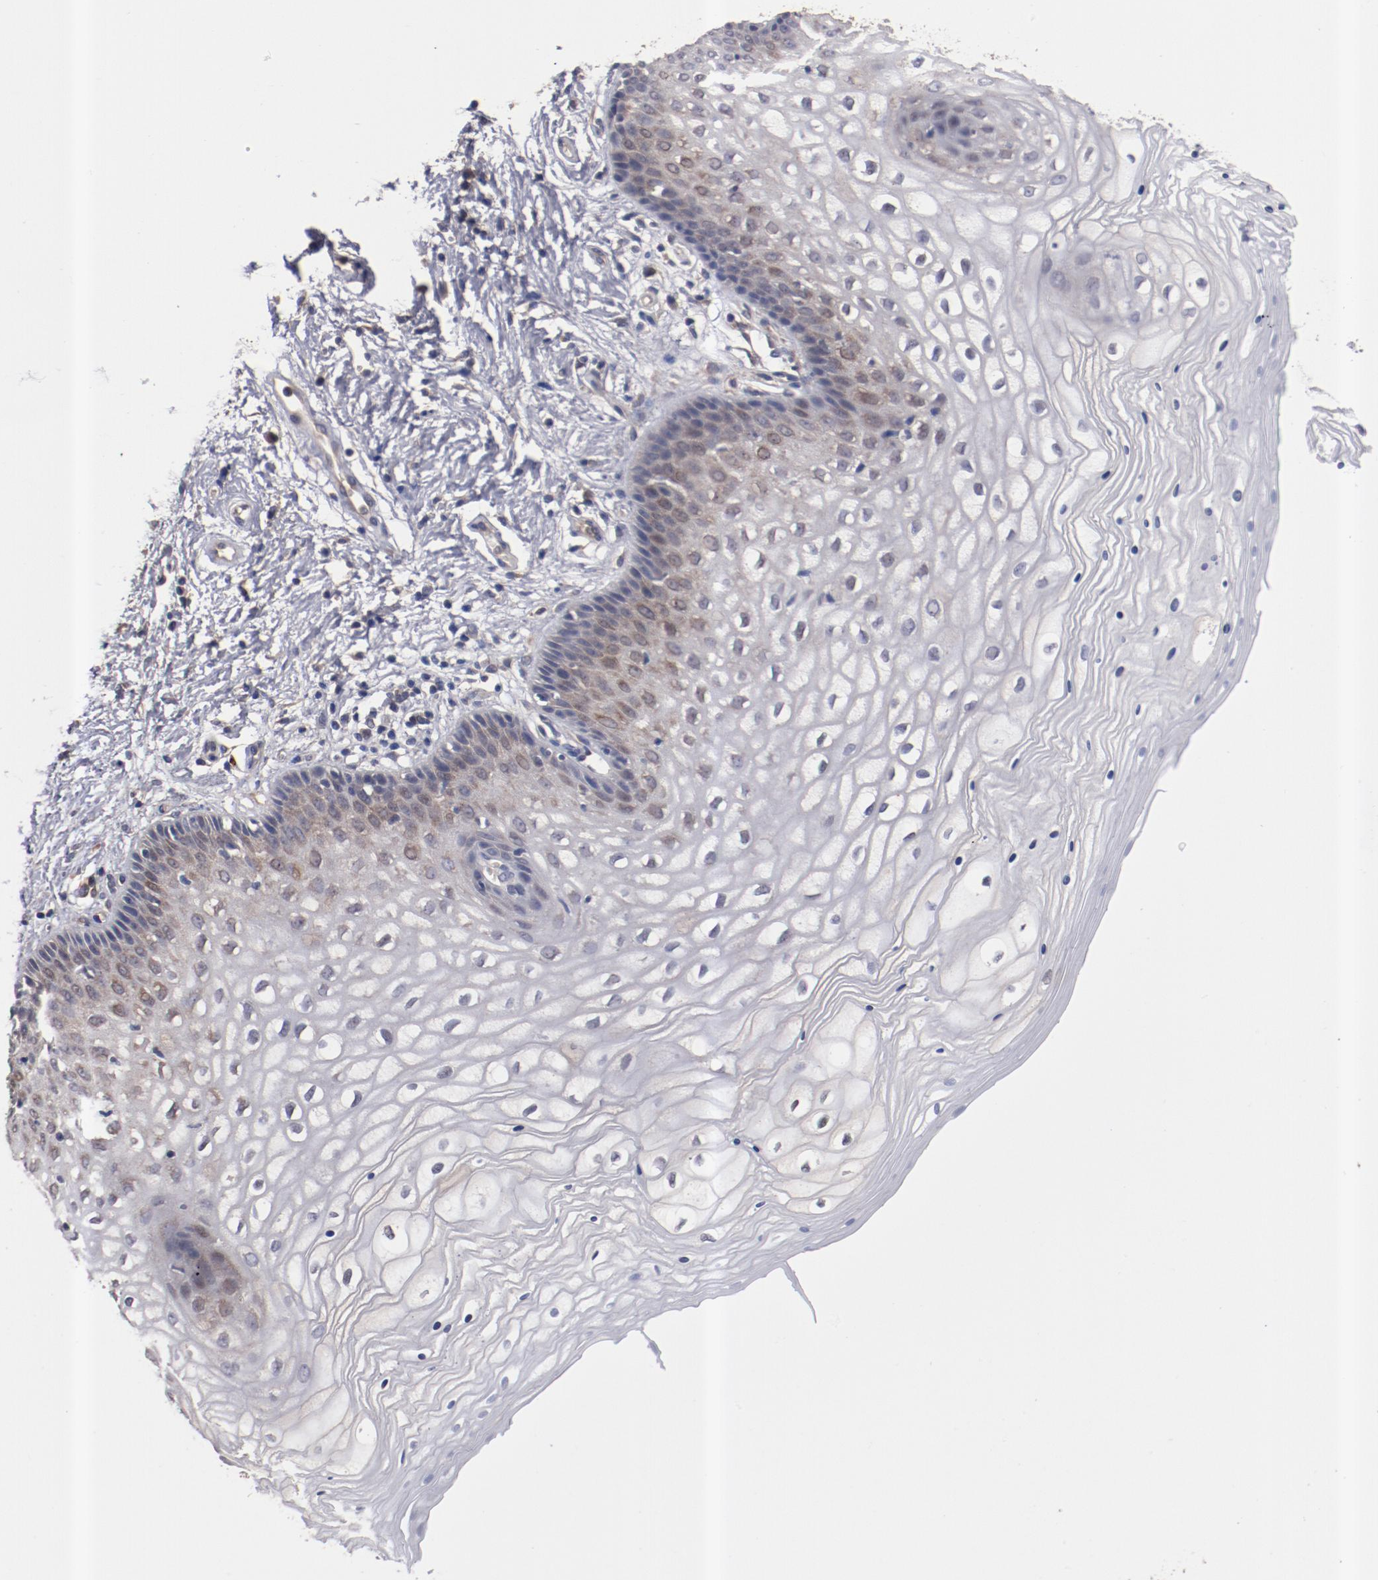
{"staining": {"intensity": "weak", "quantity": "25%-75%", "location": "cytoplasmic/membranous"}, "tissue": "vagina", "cell_type": "Squamous epithelial cells", "image_type": "normal", "snomed": [{"axis": "morphology", "description": "Normal tissue, NOS"}, {"axis": "topography", "description": "Vagina"}], "caption": "This histopathology image shows IHC staining of normal human vagina, with low weak cytoplasmic/membranous staining in approximately 25%-75% of squamous epithelial cells.", "gene": "DNAAF2", "patient": {"sex": "female", "age": 34}}